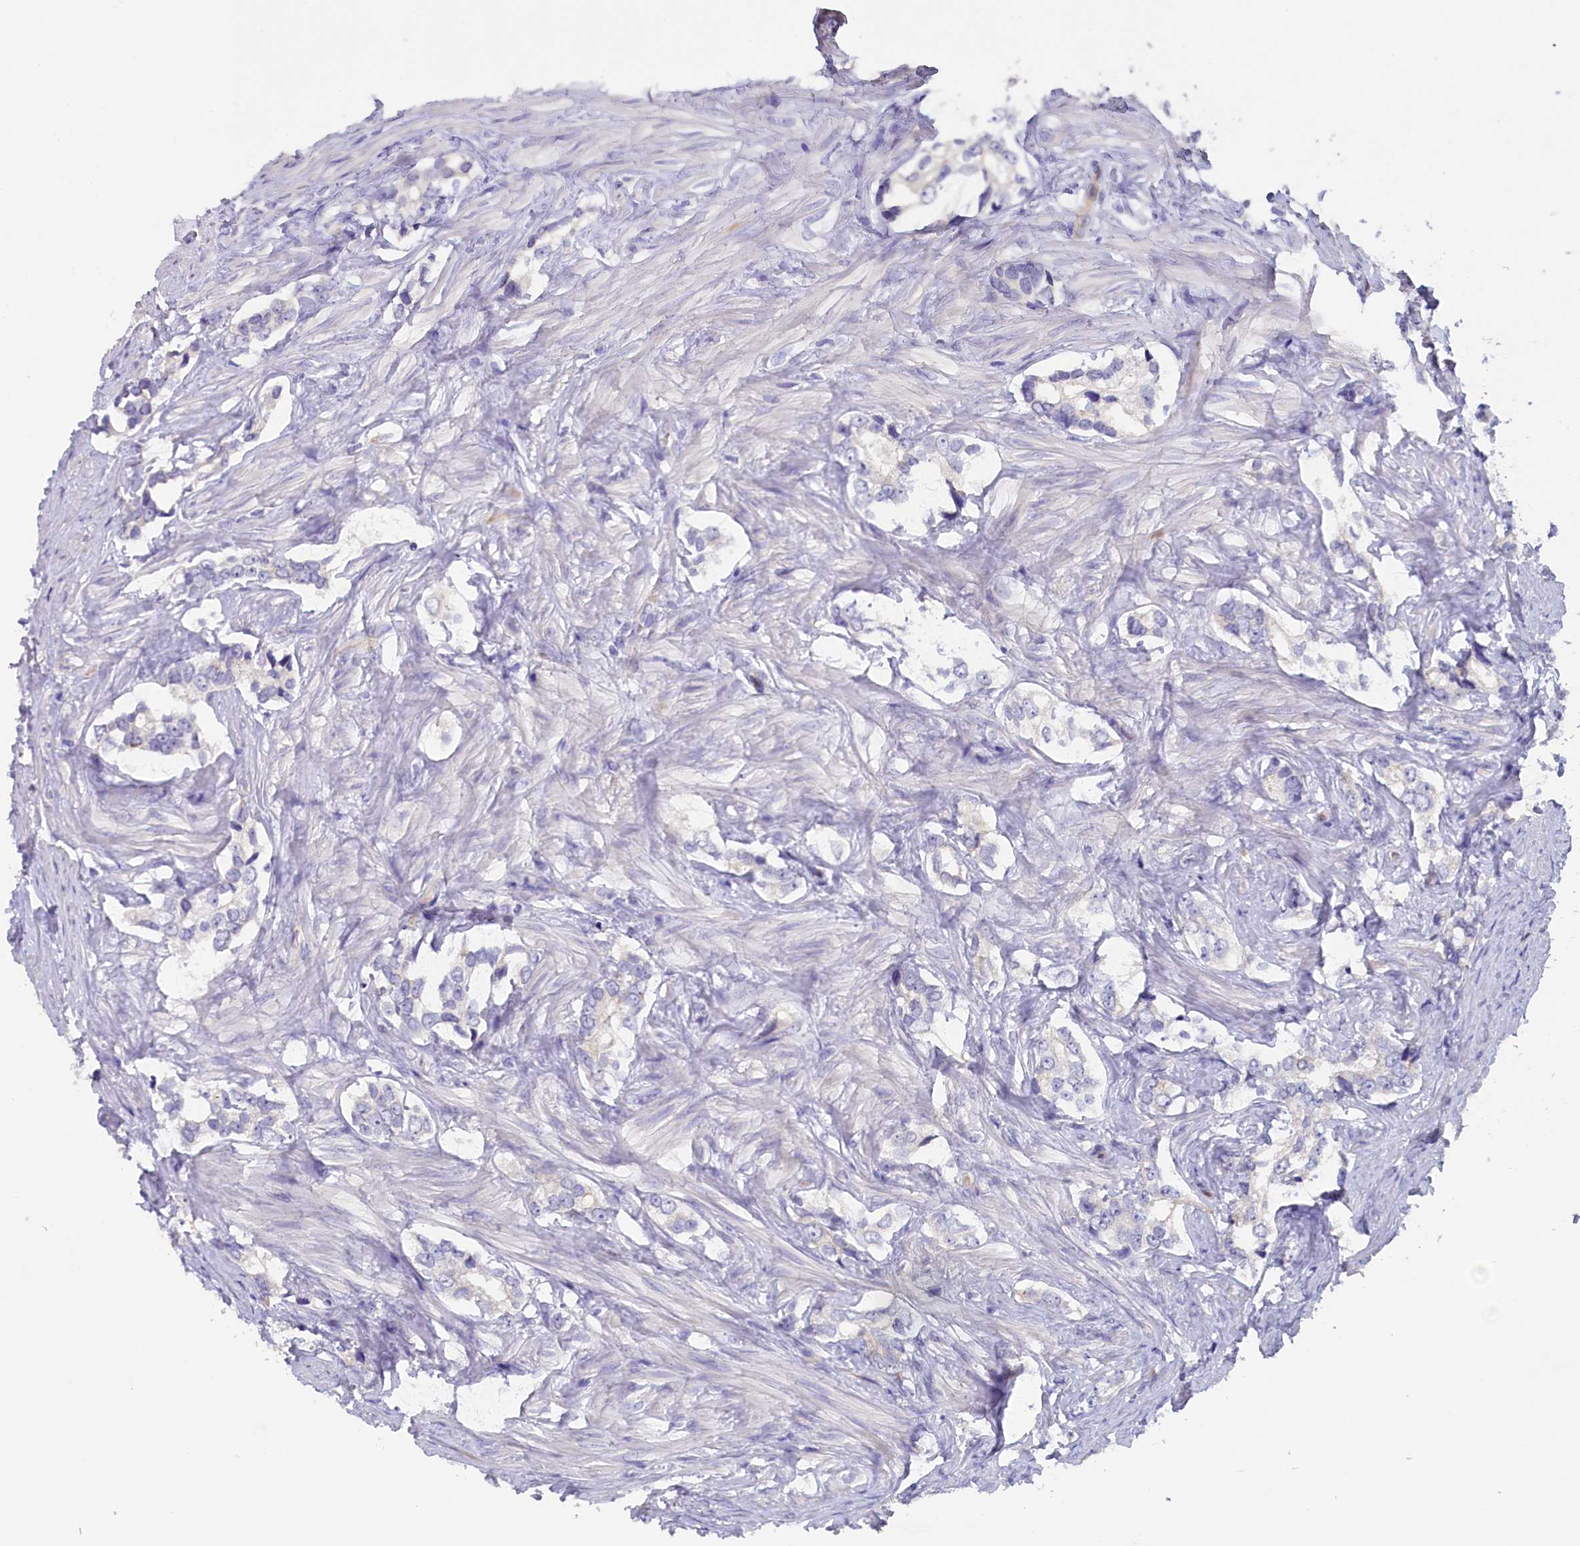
{"staining": {"intensity": "negative", "quantity": "none", "location": "none"}, "tissue": "prostate cancer", "cell_type": "Tumor cells", "image_type": "cancer", "snomed": [{"axis": "morphology", "description": "Adenocarcinoma, High grade"}, {"axis": "topography", "description": "Prostate"}], "caption": "An immunohistochemistry (IHC) micrograph of prostate cancer (adenocarcinoma (high-grade)) is shown. There is no staining in tumor cells of prostate cancer (adenocarcinoma (high-grade)).", "gene": "ZSWIM4", "patient": {"sex": "male", "age": 66}}